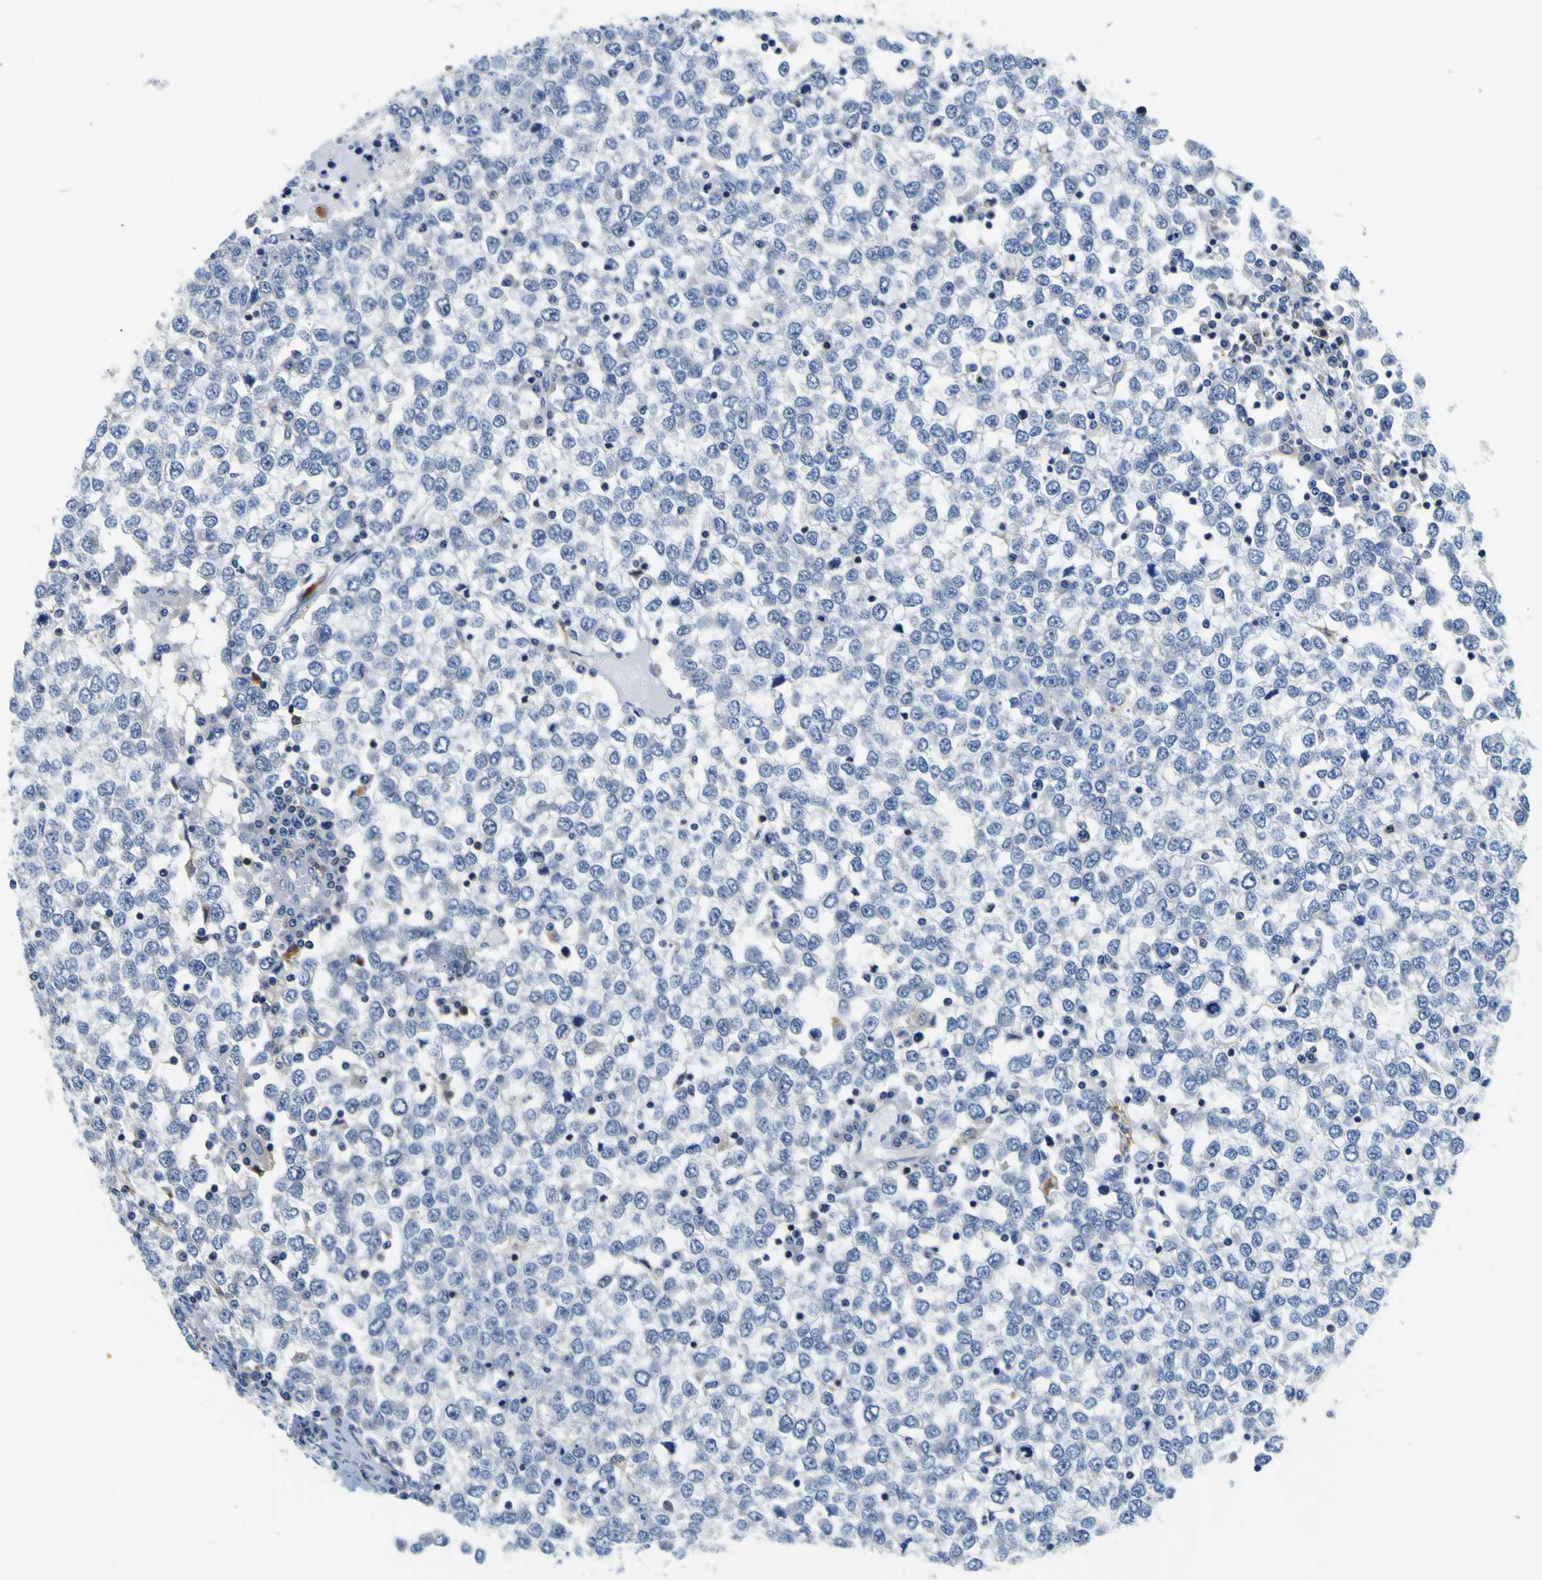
{"staining": {"intensity": "weak", "quantity": "<25%", "location": "cytoplasmic/membranous"}, "tissue": "testis cancer", "cell_type": "Tumor cells", "image_type": "cancer", "snomed": [{"axis": "morphology", "description": "Seminoma, NOS"}, {"axis": "topography", "description": "Testis"}], "caption": "Image shows no significant protein expression in tumor cells of testis cancer.", "gene": "TNIK", "patient": {"sex": "male", "age": 65}}